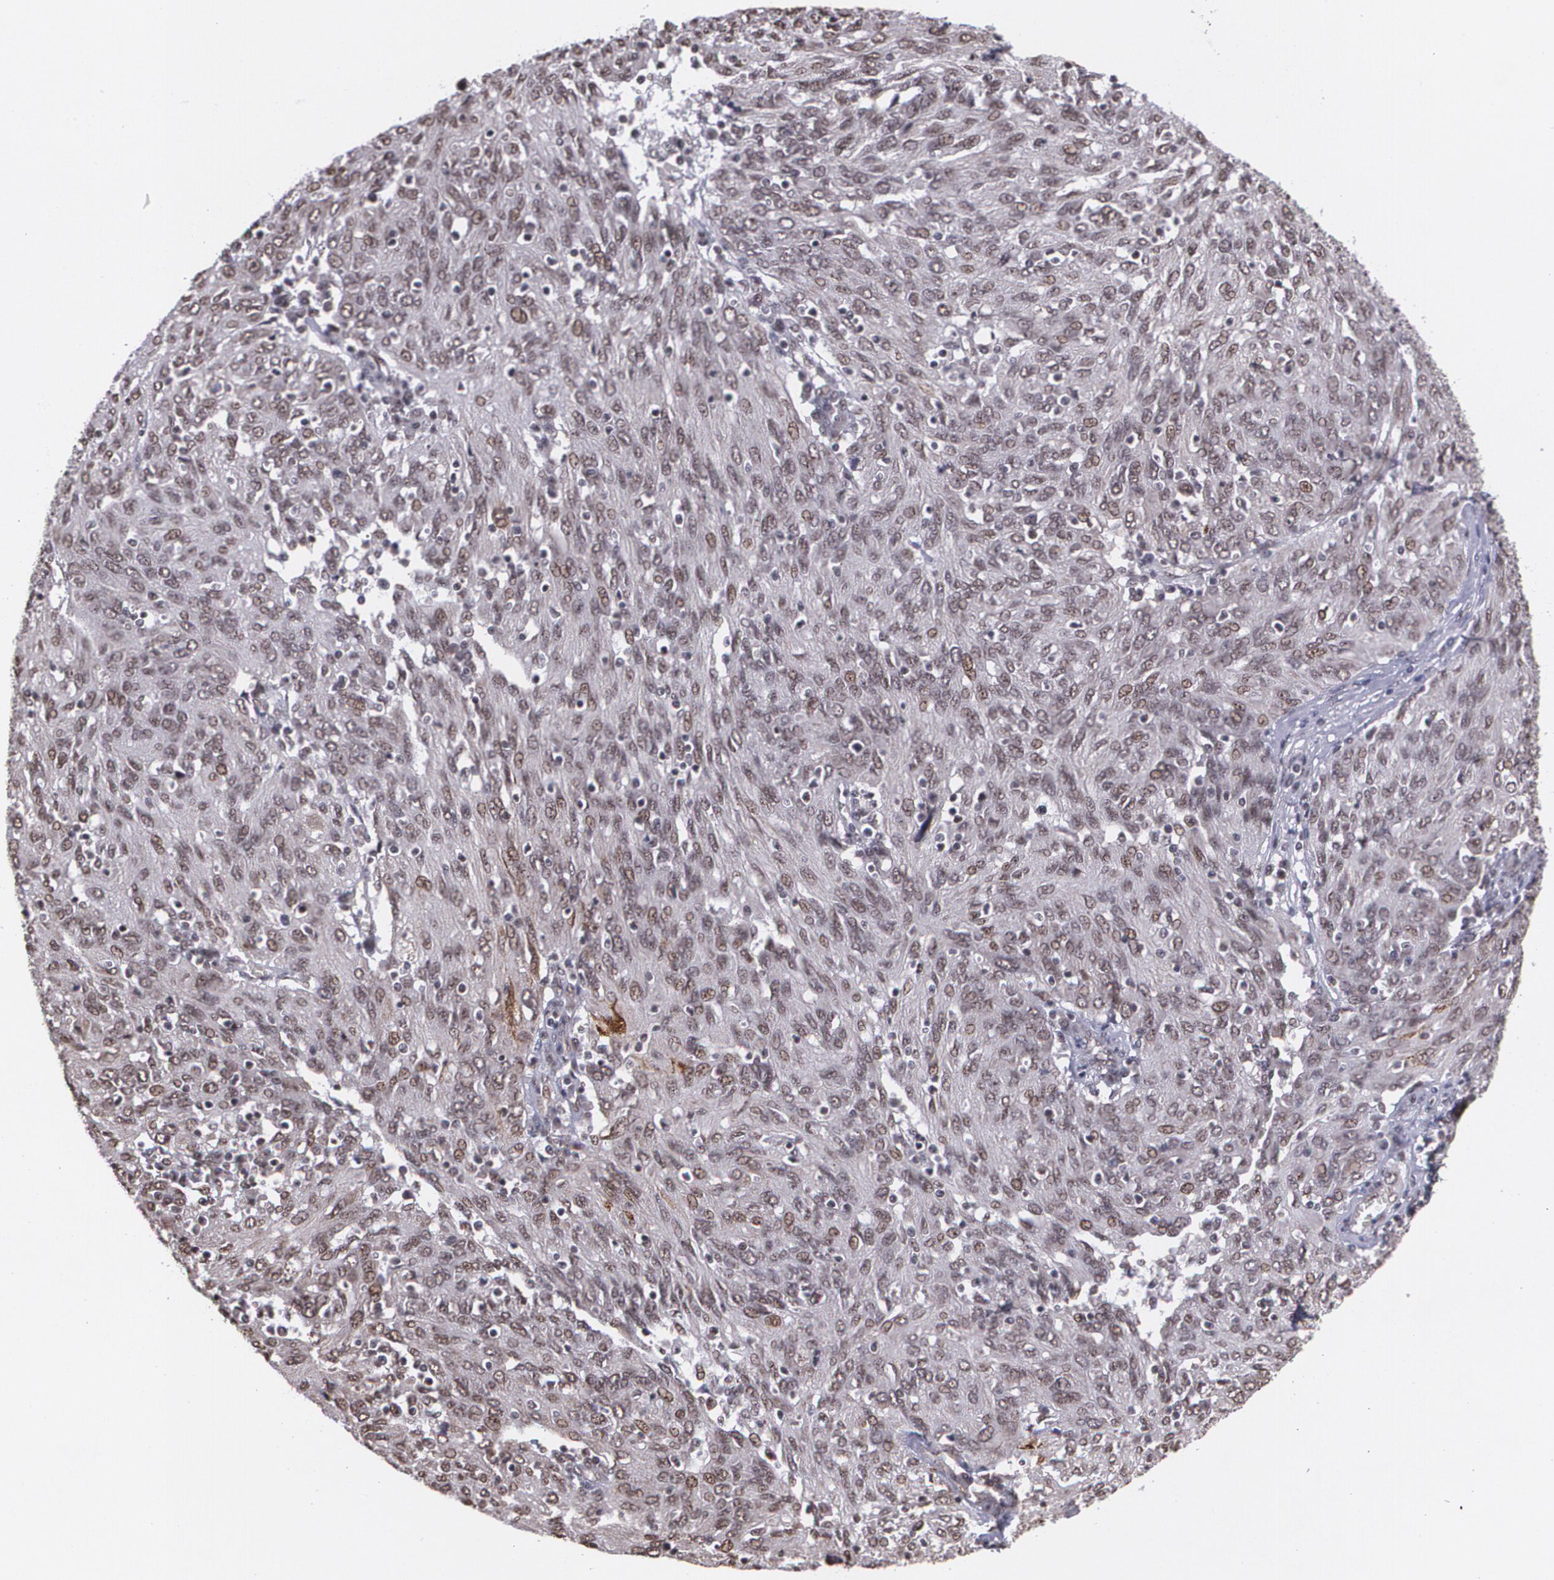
{"staining": {"intensity": "moderate", "quantity": ">75%", "location": "cytoplasmic/membranous,nuclear"}, "tissue": "ovarian cancer", "cell_type": "Tumor cells", "image_type": "cancer", "snomed": [{"axis": "morphology", "description": "Carcinoma, endometroid"}, {"axis": "topography", "description": "Ovary"}], "caption": "Ovarian cancer tissue shows moderate cytoplasmic/membranous and nuclear positivity in approximately >75% of tumor cells", "gene": "C6orf15", "patient": {"sex": "female", "age": 50}}